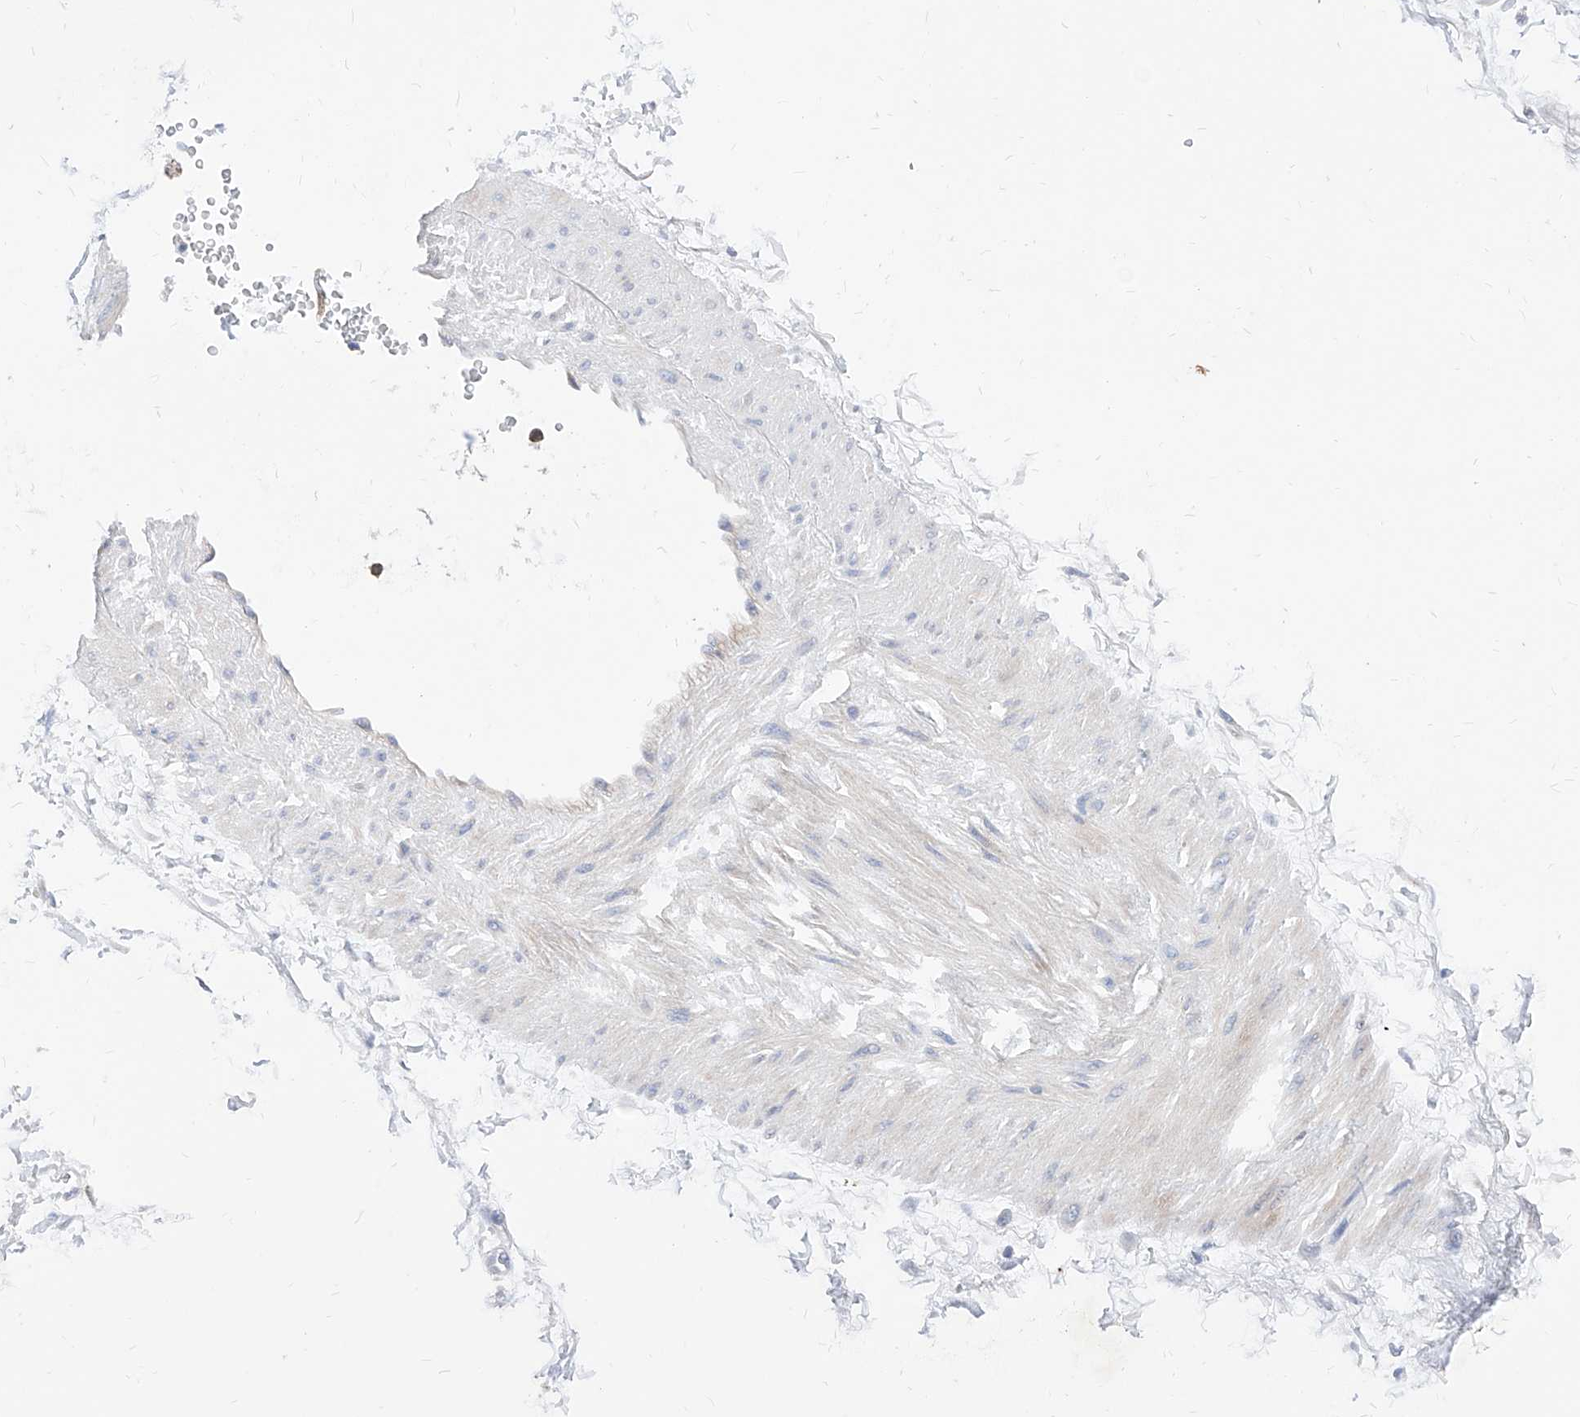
{"staining": {"intensity": "negative", "quantity": "none", "location": "none"}, "tissue": "soft tissue", "cell_type": "Chondrocytes", "image_type": "normal", "snomed": [{"axis": "morphology", "description": "Normal tissue, NOS"}, {"axis": "morphology", "description": "Adenocarcinoma, NOS"}, {"axis": "topography", "description": "Pancreas"}, {"axis": "topography", "description": "Peripheral nerve tissue"}], "caption": "Protein analysis of unremarkable soft tissue displays no significant expression in chondrocytes.", "gene": "VAX1", "patient": {"sex": "male", "age": 59}}